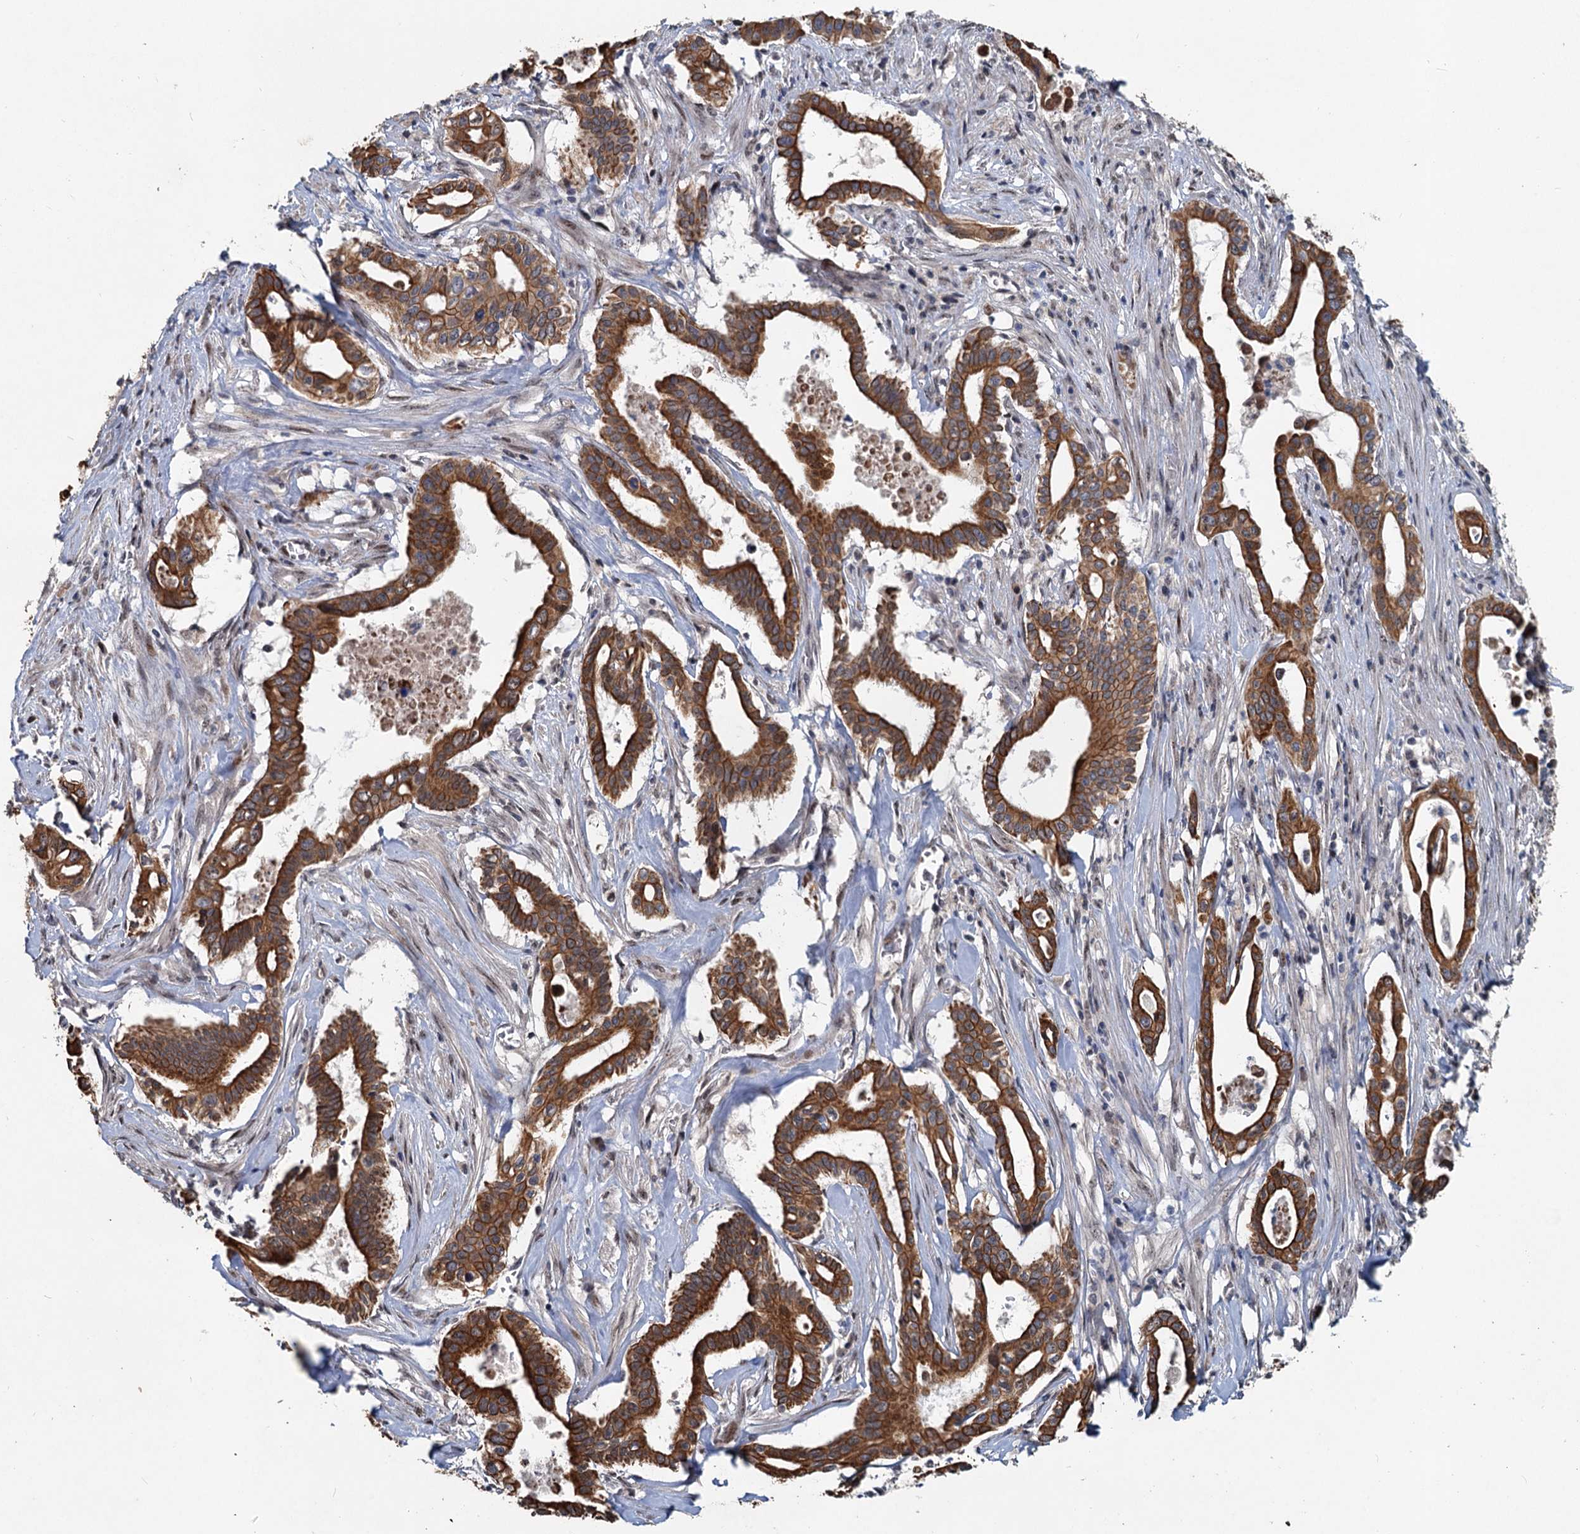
{"staining": {"intensity": "strong", "quantity": ">75%", "location": "cytoplasmic/membranous"}, "tissue": "pancreatic cancer", "cell_type": "Tumor cells", "image_type": "cancer", "snomed": [{"axis": "morphology", "description": "Adenocarcinoma, NOS"}, {"axis": "topography", "description": "Pancreas"}], "caption": "This photomicrograph shows adenocarcinoma (pancreatic) stained with immunohistochemistry to label a protein in brown. The cytoplasmic/membranous of tumor cells show strong positivity for the protein. Nuclei are counter-stained blue.", "gene": "RITA1", "patient": {"sex": "female", "age": 77}}